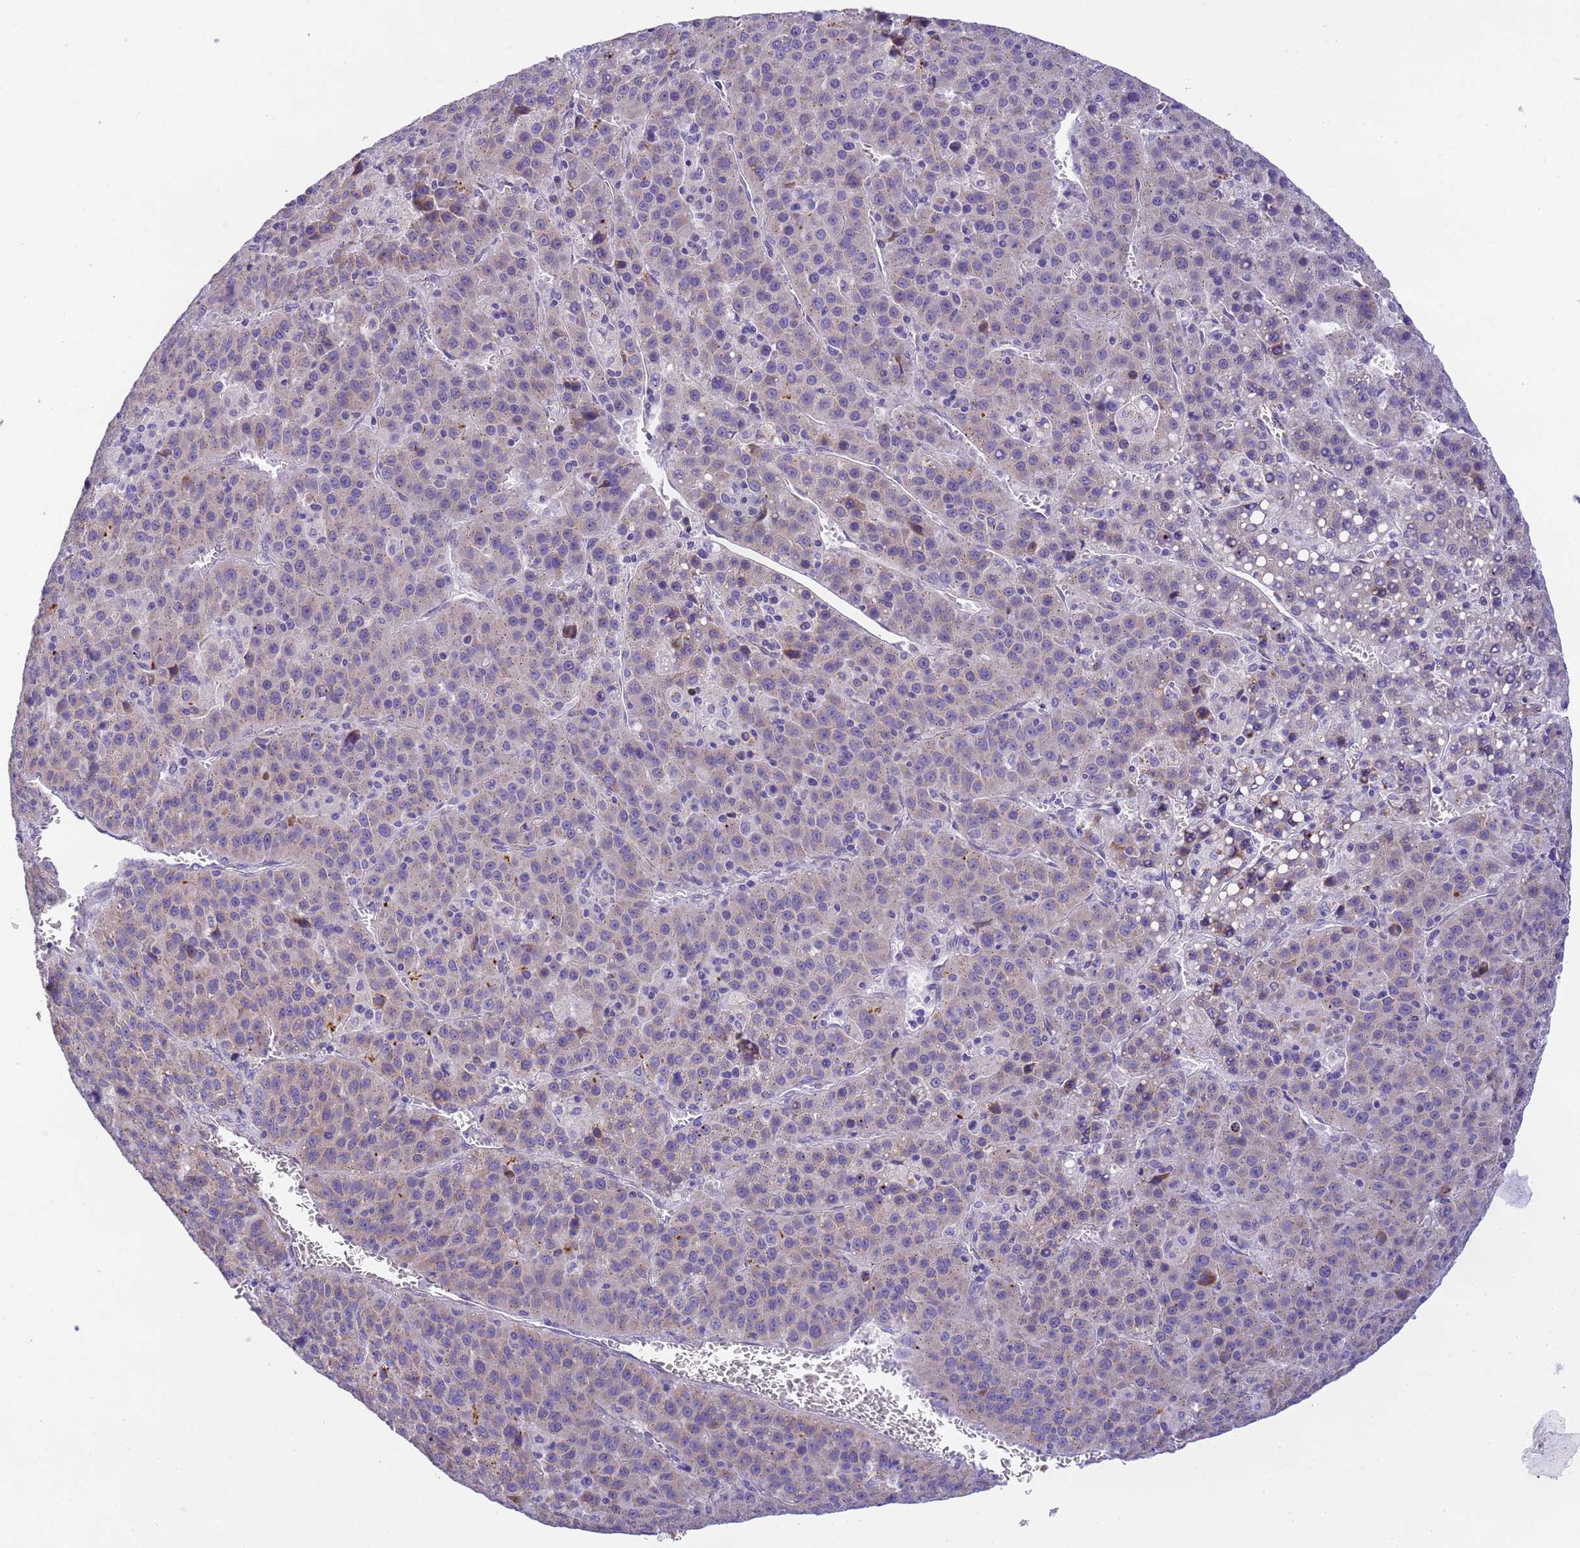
{"staining": {"intensity": "weak", "quantity": "<25%", "location": "cytoplasmic/membranous"}, "tissue": "liver cancer", "cell_type": "Tumor cells", "image_type": "cancer", "snomed": [{"axis": "morphology", "description": "Carcinoma, Hepatocellular, NOS"}, {"axis": "topography", "description": "Liver"}], "caption": "IHC of liver cancer exhibits no staining in tumor cells.", "gene": "RHBDD3", "patient": {"sex": "female", "age": 53}}